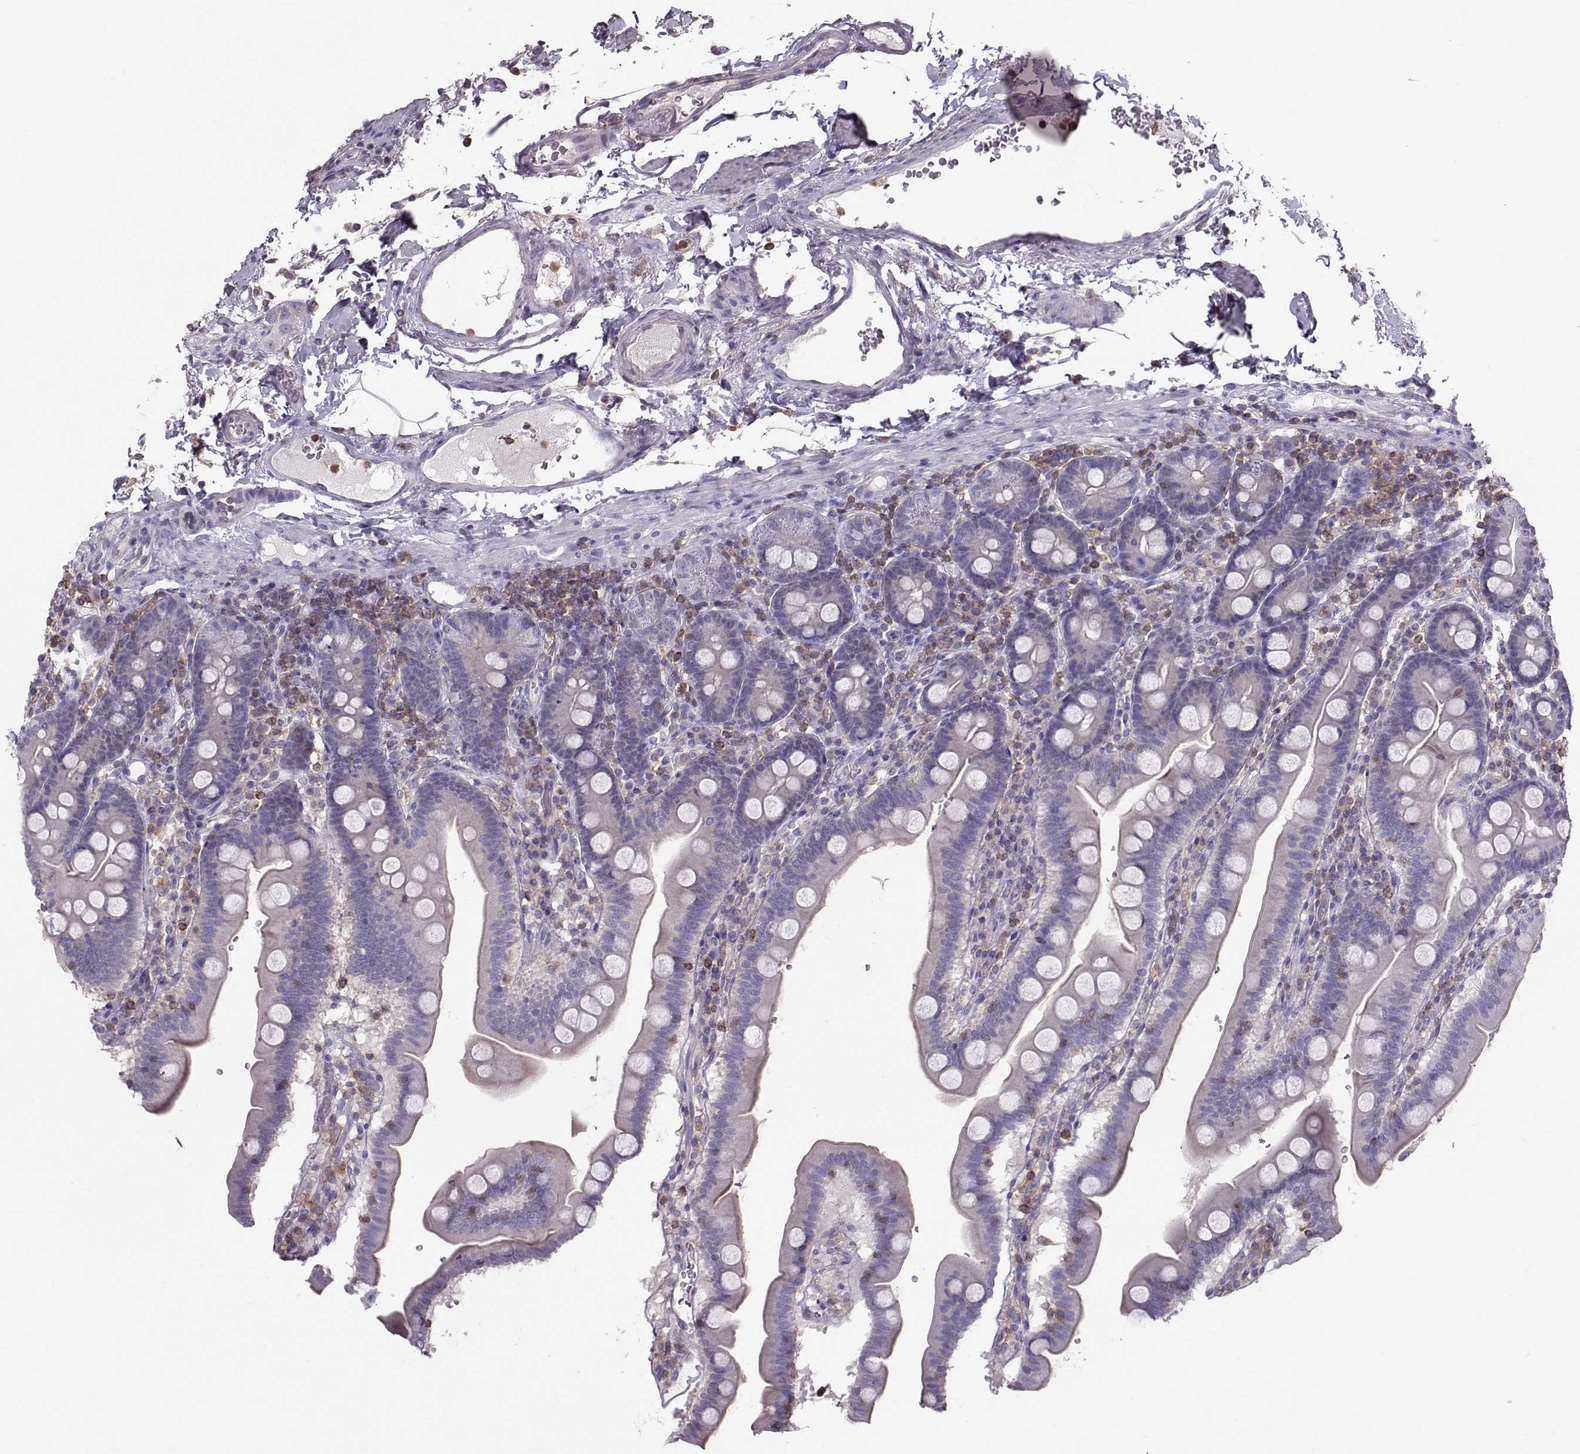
{"staining": {"intensity": "negative", "quantity": "none", "location": "none"}, "tissue": "duodenum", "cell_type": "Glandular cells", "image_type": "normal", "snomed": [{"axis": "morphology", "description": "Normal tissue, NOS"}, {"axis": "topography", "description": "Duodenum"}], "caption": "A high-resolution micrograph shows IHC staining of unremarkable duodenum, which demonstrates no significant expression in glandular cells.", "gene": "ZBTB32", "patient": {"sex": "male", "age": 59}}